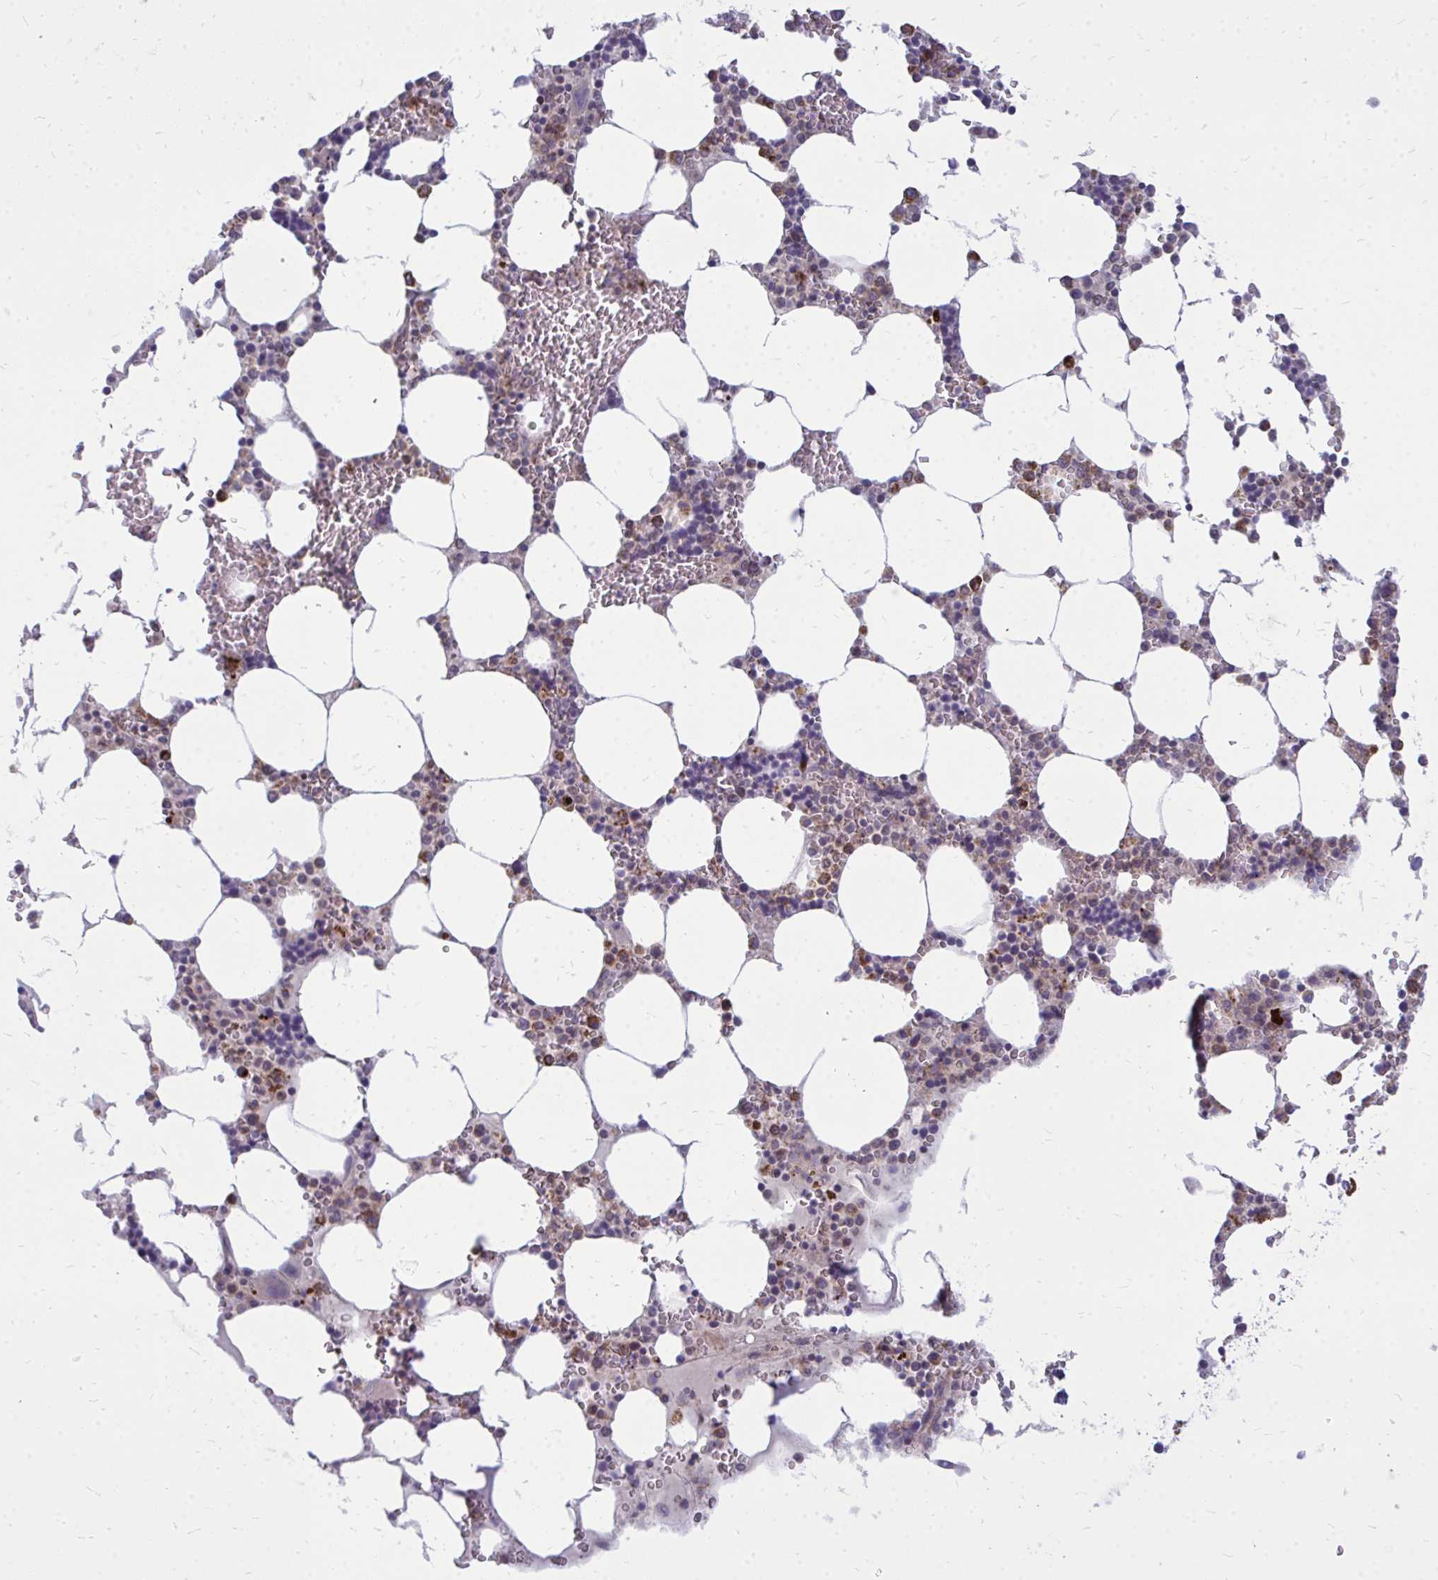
{"staining": {"intensity": "strong", "quantity": "<25%", "location": "nuclear"}, "tissue": "bone marrow", "cell_type": "Hematopoietic cells", "image_type": "normal", "snomed": [{"axis": "morphology", "description": "Normal tissue, NOS"}, {"axis": "topography", "description": "Bone marrow"}], "caption": "About <25% of hematopoietic cells in benign bone marrow demonstrate strong nuclear protein expression as visualized by brown immunohistochemical staining.", "gene": "ACSL5", "patient": {"sex": "male", "age": 64}}